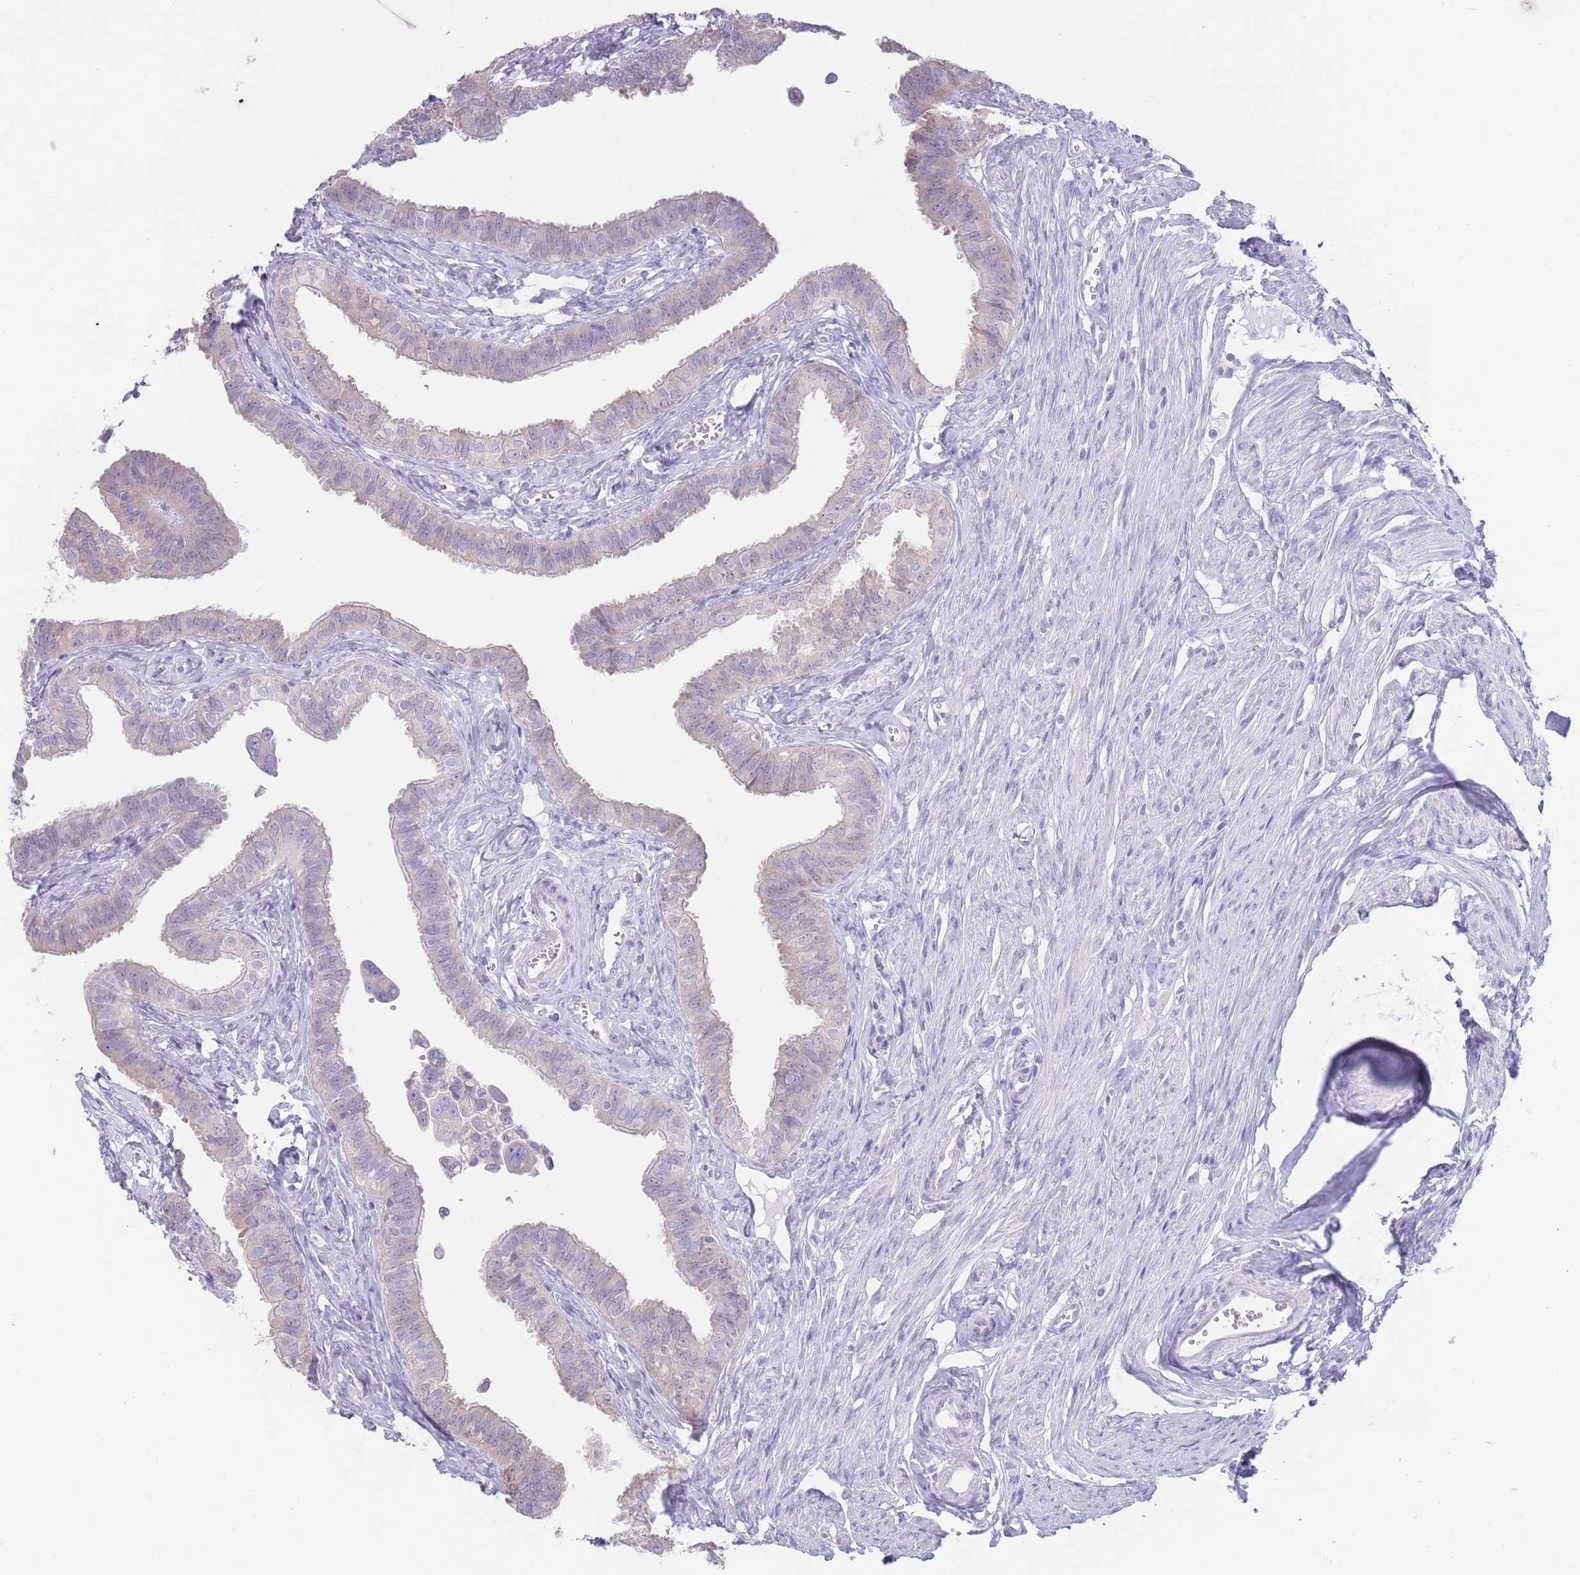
{"staining": {"intensity": "negative", "quantity": "none", "location": "none"}, "tissue": "fallopian tube", "cell_type": "Glandular cells", "image_type": "normal", "snomed": [{"axis": "morphology", "description": "Normal tissue, NOS"}, {"axis": "morphology", "description": "Carcinoma, NOS"}, {"axis": "topography", "description": "Fallopian tube"}, {"axis": "topography", "description": "Ovary"}], "caption": "The photomicrograph demonstrates no staining of glandular cells in unremarkable fallopian tube.", "gene": "FAH", "patient": {"sex": "female", "age": 59}}